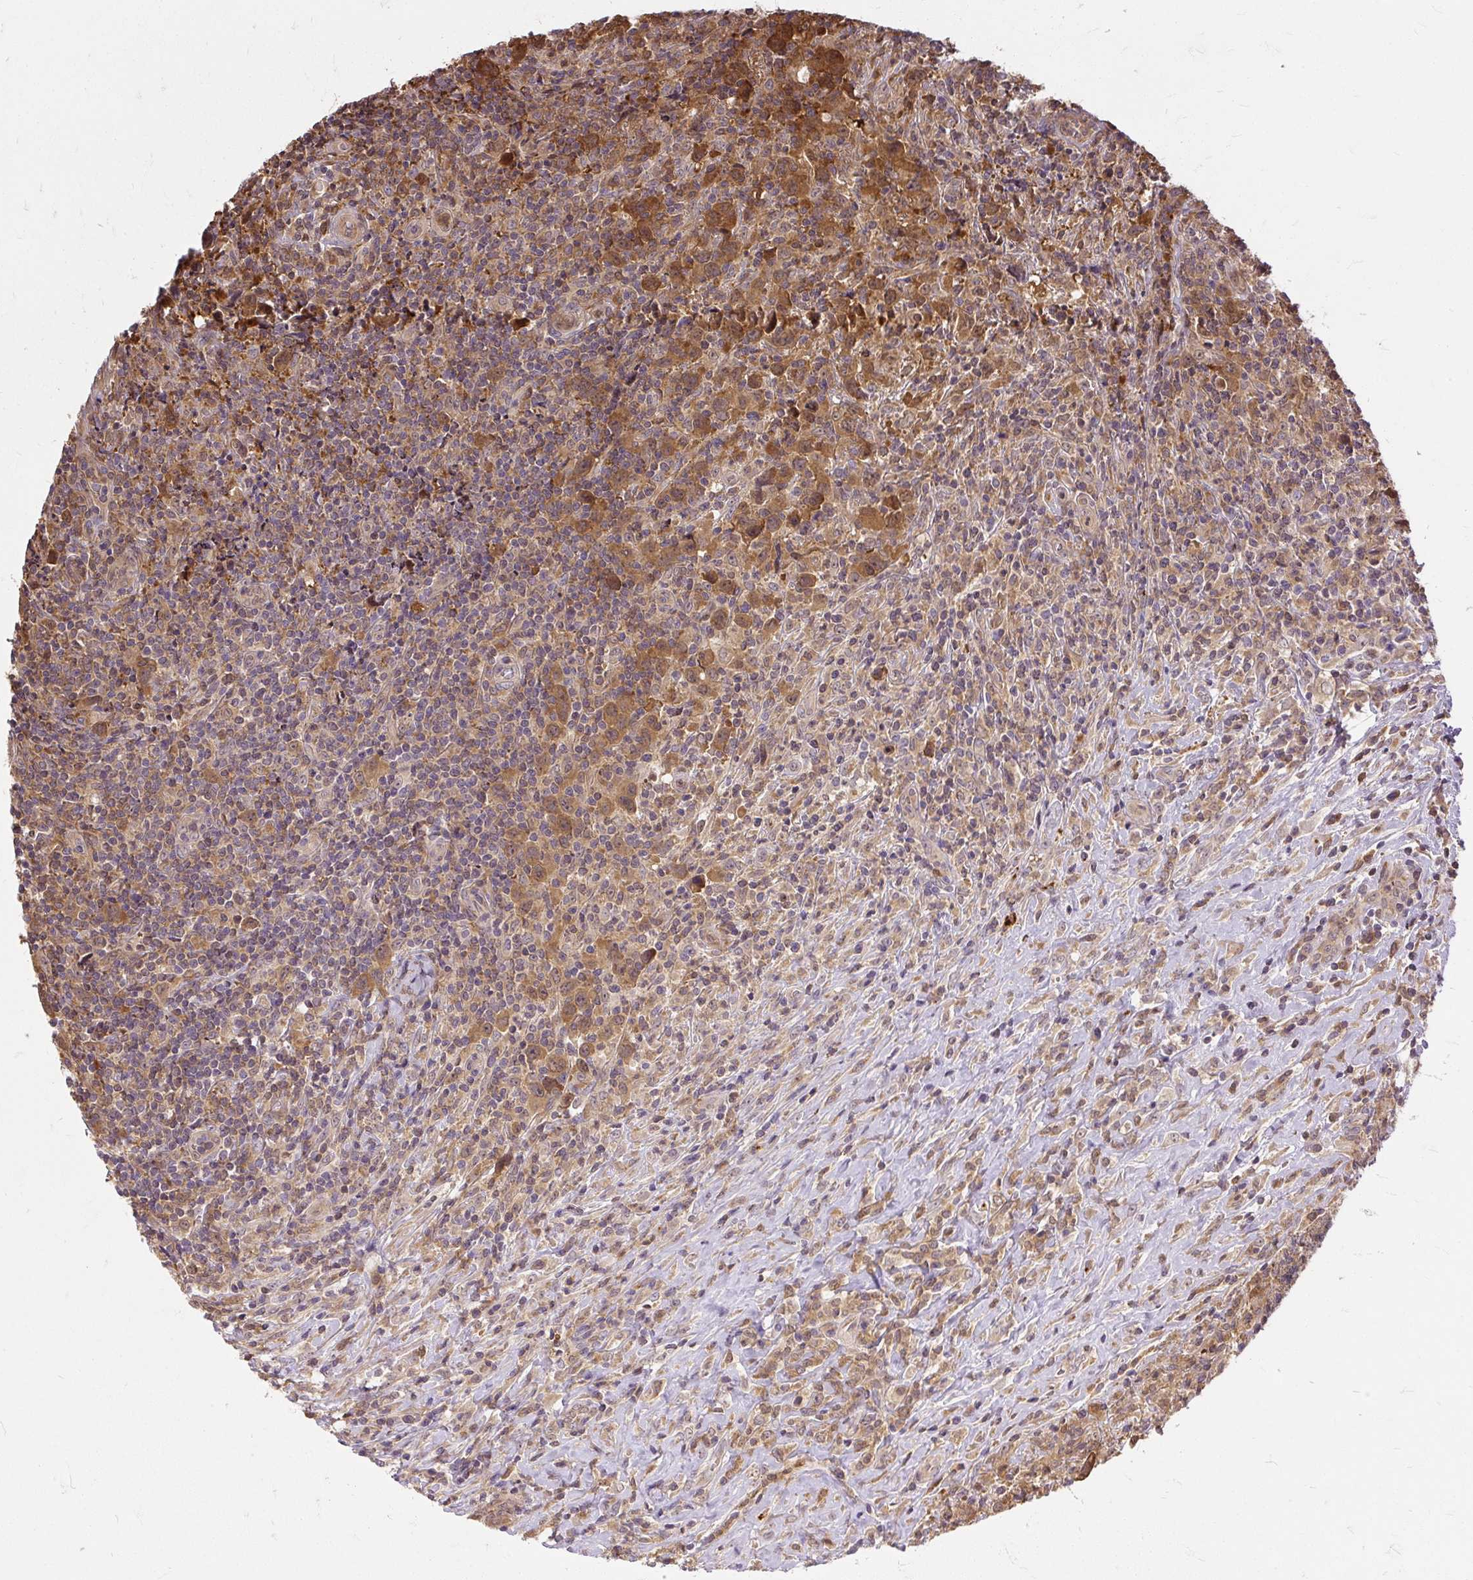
{"staining": {"intensity": "moderate", "quantity": ">75%", "location": "cytoplasmic/membranous"}, "tissue": "lymphoma", "cell_type": "Tumor cells", "image_type": "cancer", "snomed": [{"axis": "morphology", "description": "Hodgkin's disease, NOS"}, {"axis": "topography", "description": "Lymph node"}], "caption": "Approximately >75% of tumor cells in human lymphoma reveal moderate cytoplasmic/membranous protein positivity as visualized by brown immunohistochemical staining.", "gene": "AP5S1", "patient": {"sex": "female", "age": 18}}